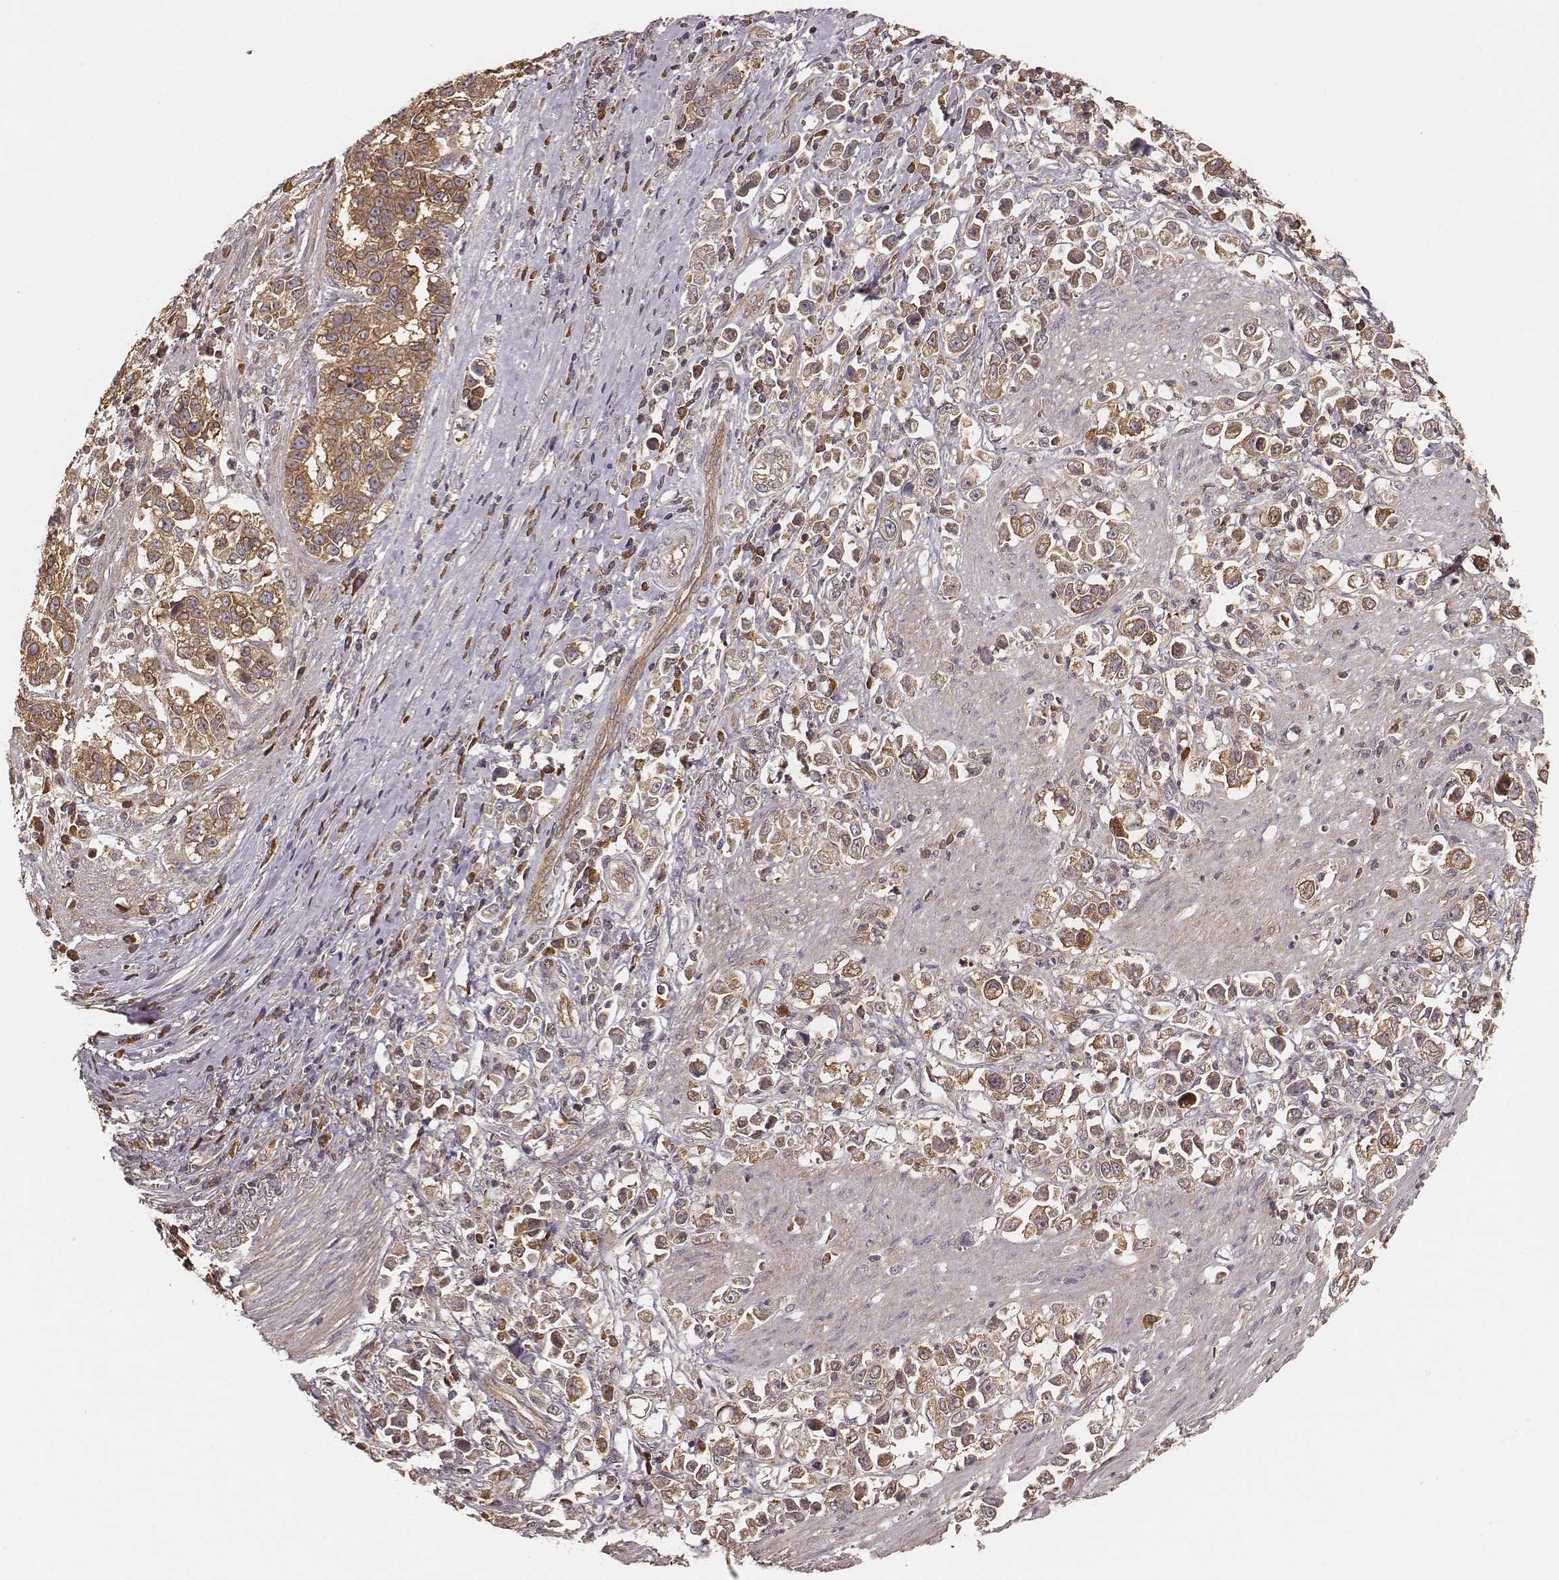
{"staining": {"intensity": "moderate", "quantity": ">75%", "location": "cytoplasmic/membranous"}, "tissue": "stomach cancer", "cell_type": "Tumor cells", "image_type": "cancer", "snomed": [{"axis": "morphology", "description": "Adenocarcinoma, NOS"}, {"axis": "topography", "description": "Stomach"}], "caption": "A brown stain labels moderate cytoplasmic/membranous expression of a protein in adenocarcinoma (stomach) tumor cells.", "gene": "CARS1", "patient": {"sex": "male", "age": 93}}